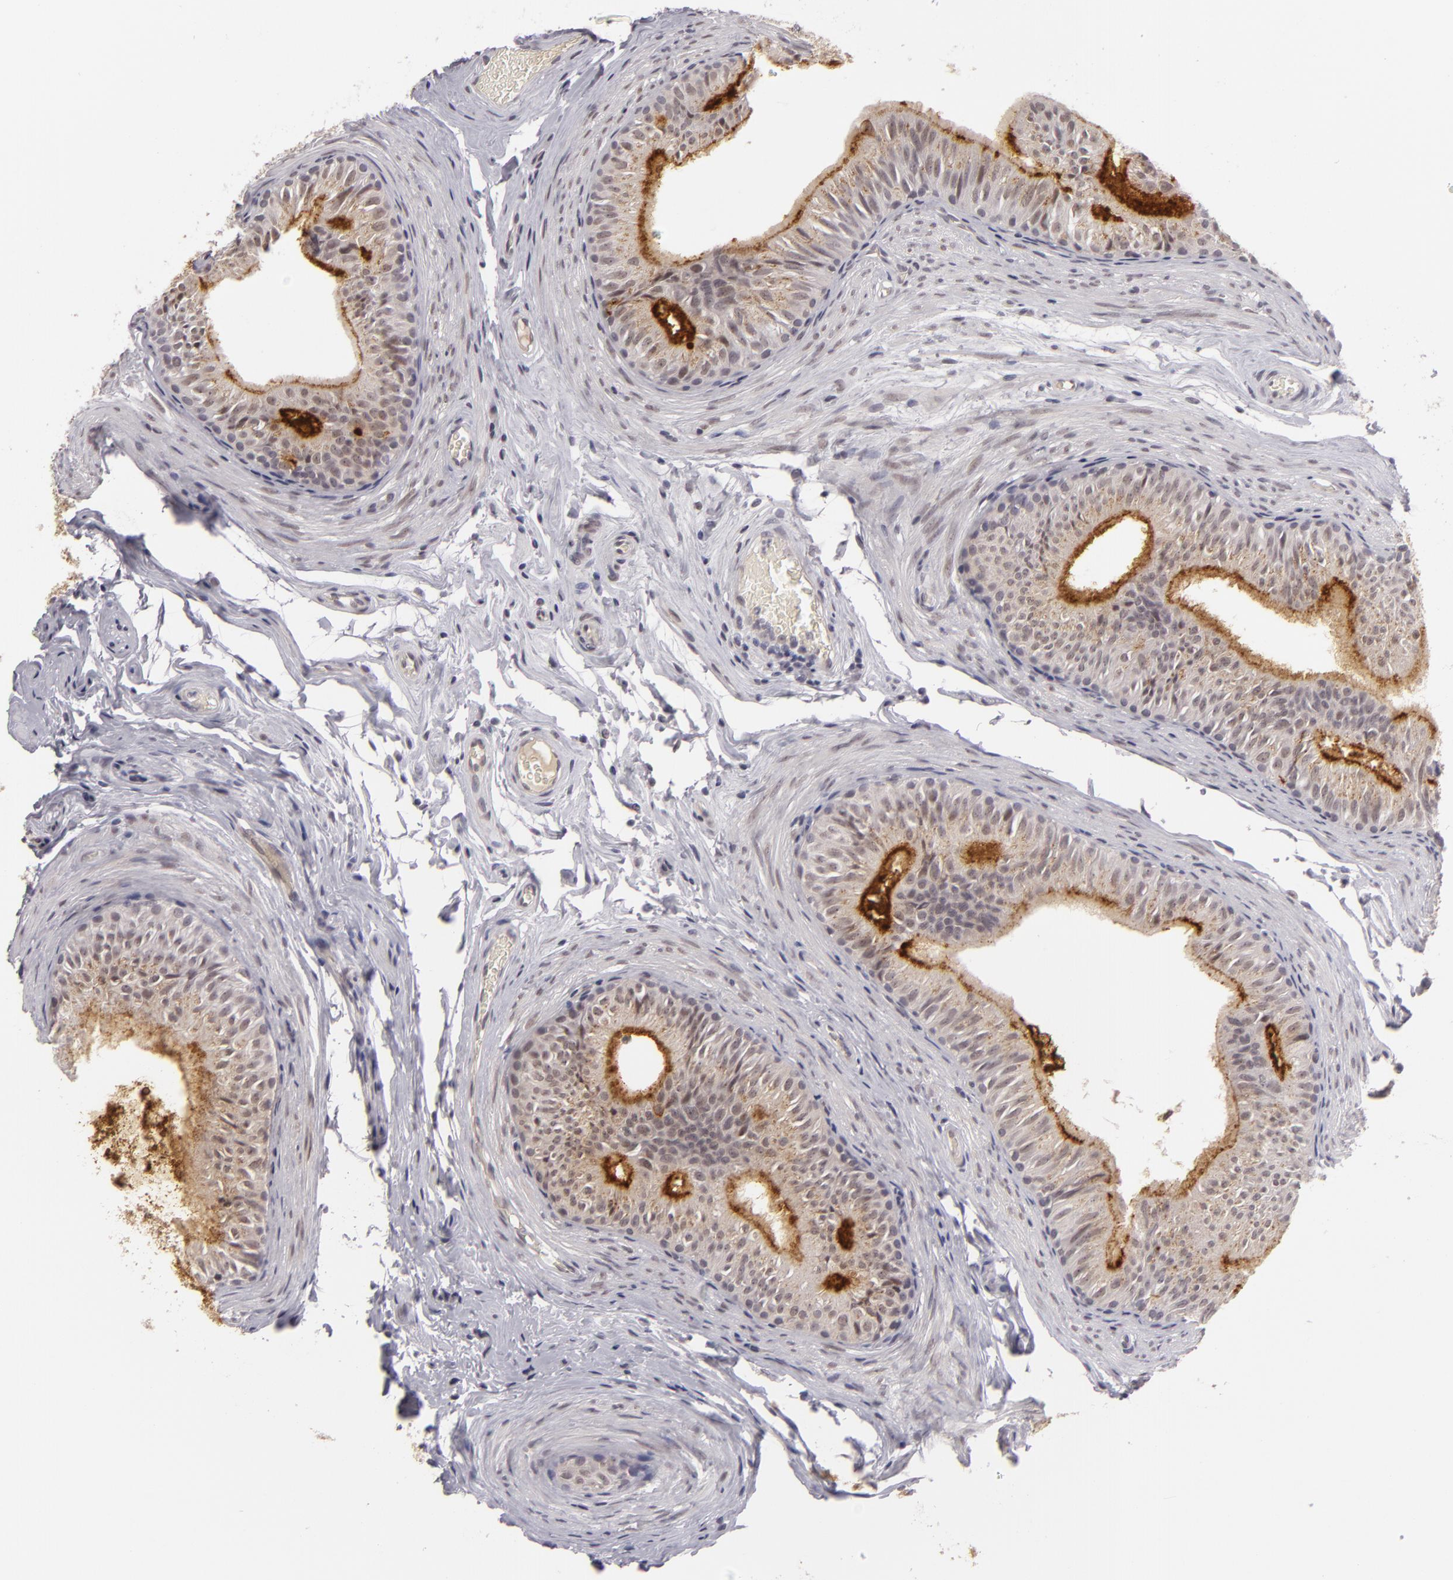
{"staining": {"intensity": "moderate", "quantity": ">75%", "location": "cytoplasmic/membranous"}, "tissue": "epididymis", "cell_type": "Glandular cells", "image_type": "normal", "snomed": [{"axis": "morphology", "description": "Normal tissue, NOS"}, {"axis": "topography", "description": "Testis"}, {"axis": "topography", "description": "Epididymis"}], "caption": "A brown stain shows moderate cytoplasmic/membranous staining of a protein in glandular cells of benign epididymis.", "gene": "ZNF205", "patient": {"sex": "male", "age": 36}}